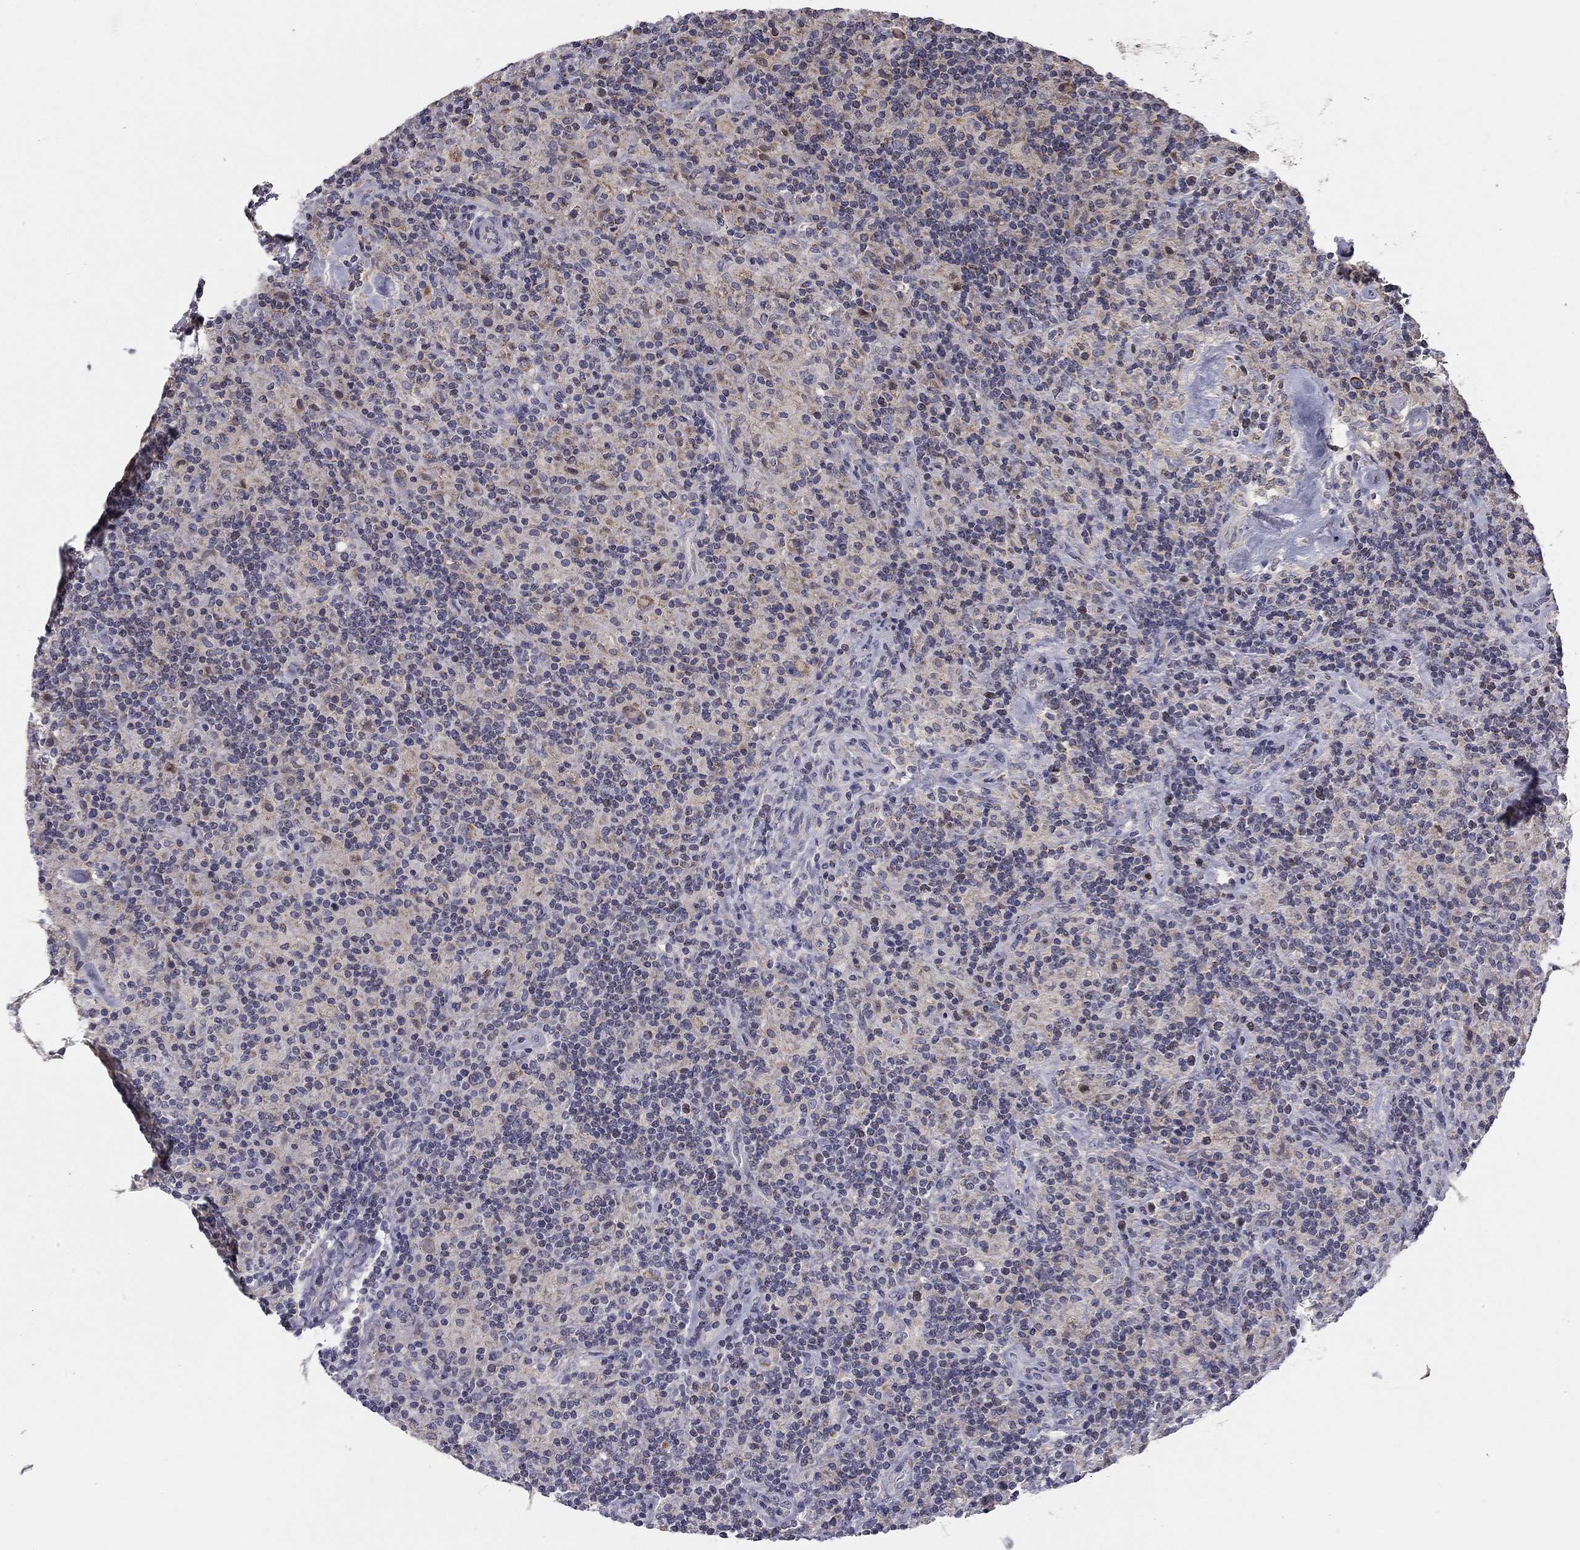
{"staining": {"intensity": "negative", "quantity": "none", "location": "none"}, "tissue": "lymphoma", "cell_type": "Tumor cells", "image_type": "cancer", "snomed": [{"axis": "morphology", "description": "Hodgkin's disease, NOS"}, {"axis": "topography", "description": "Lymph node"}], "caption": "IHC photomicrograph of neoplastic tissue: human Hodgkin's disease stained with DAB (3,3'-diaminobenzidine) reveals no significant protein staining in tumor cells.", "gene": "SLC2A9", "patient": {"sex": "male", "age": 70}}